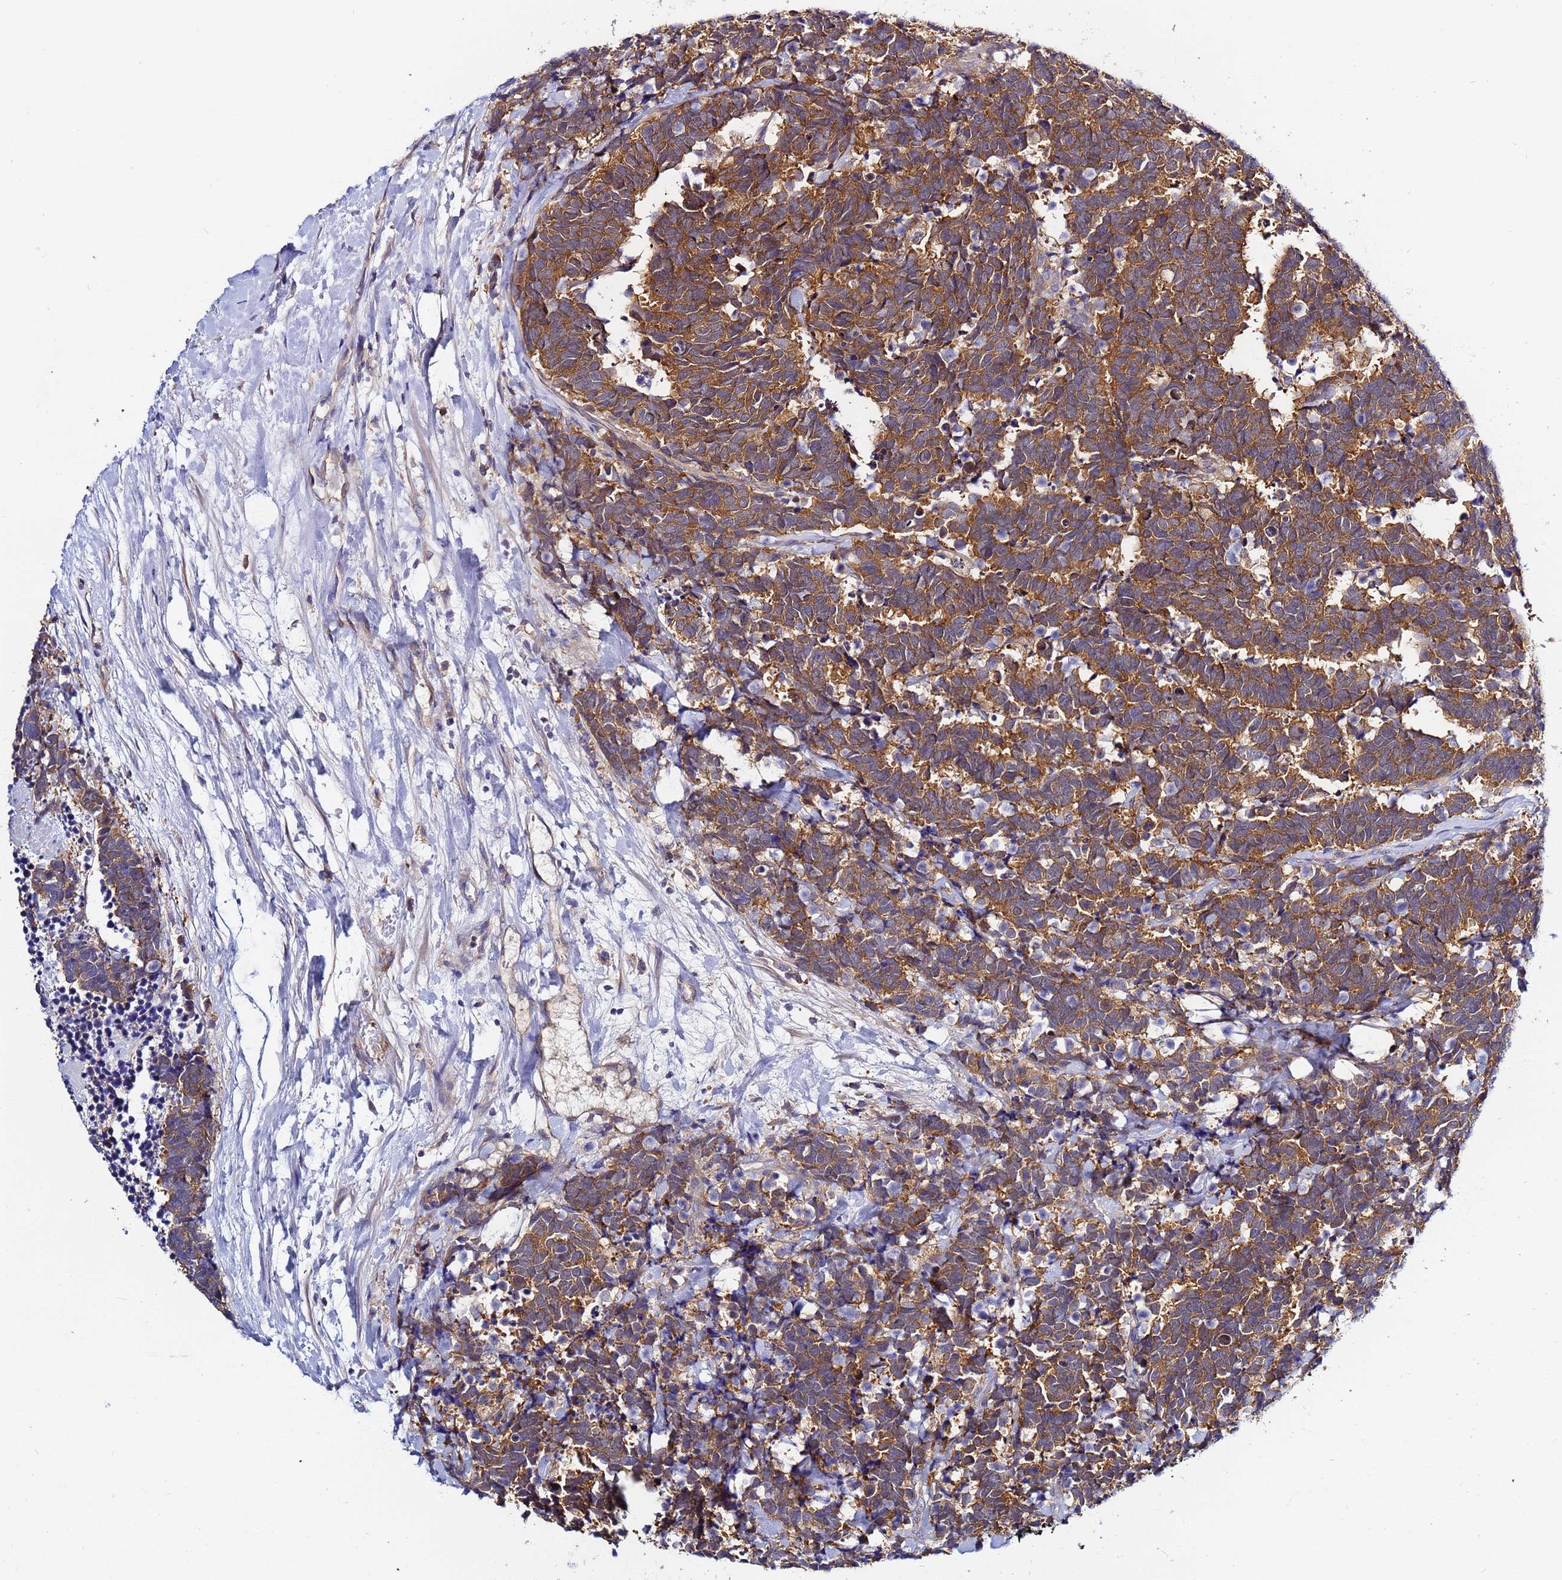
{"staining": {"intensity": "strong", "quantity": ">75%", "location": "cytoplasmic/membranous"}, "tissue": "carcinoid", "cell_type": "Tumor cells", "image_type": "cancer", "snomed": [{"axis": "morphology", "description": "Carcinoma, NOS"}, {"axis": "morphology", "description": "Carcinoid, malignant, NOS"}, {"axis": "topography", "description": "Prostate"}], "caption": "Human carcinoid stained with a protein marker demonstrates strong staining in tumor cells.", "gene": "LENG1", "patient": {"sex": "male", "age": 57}}